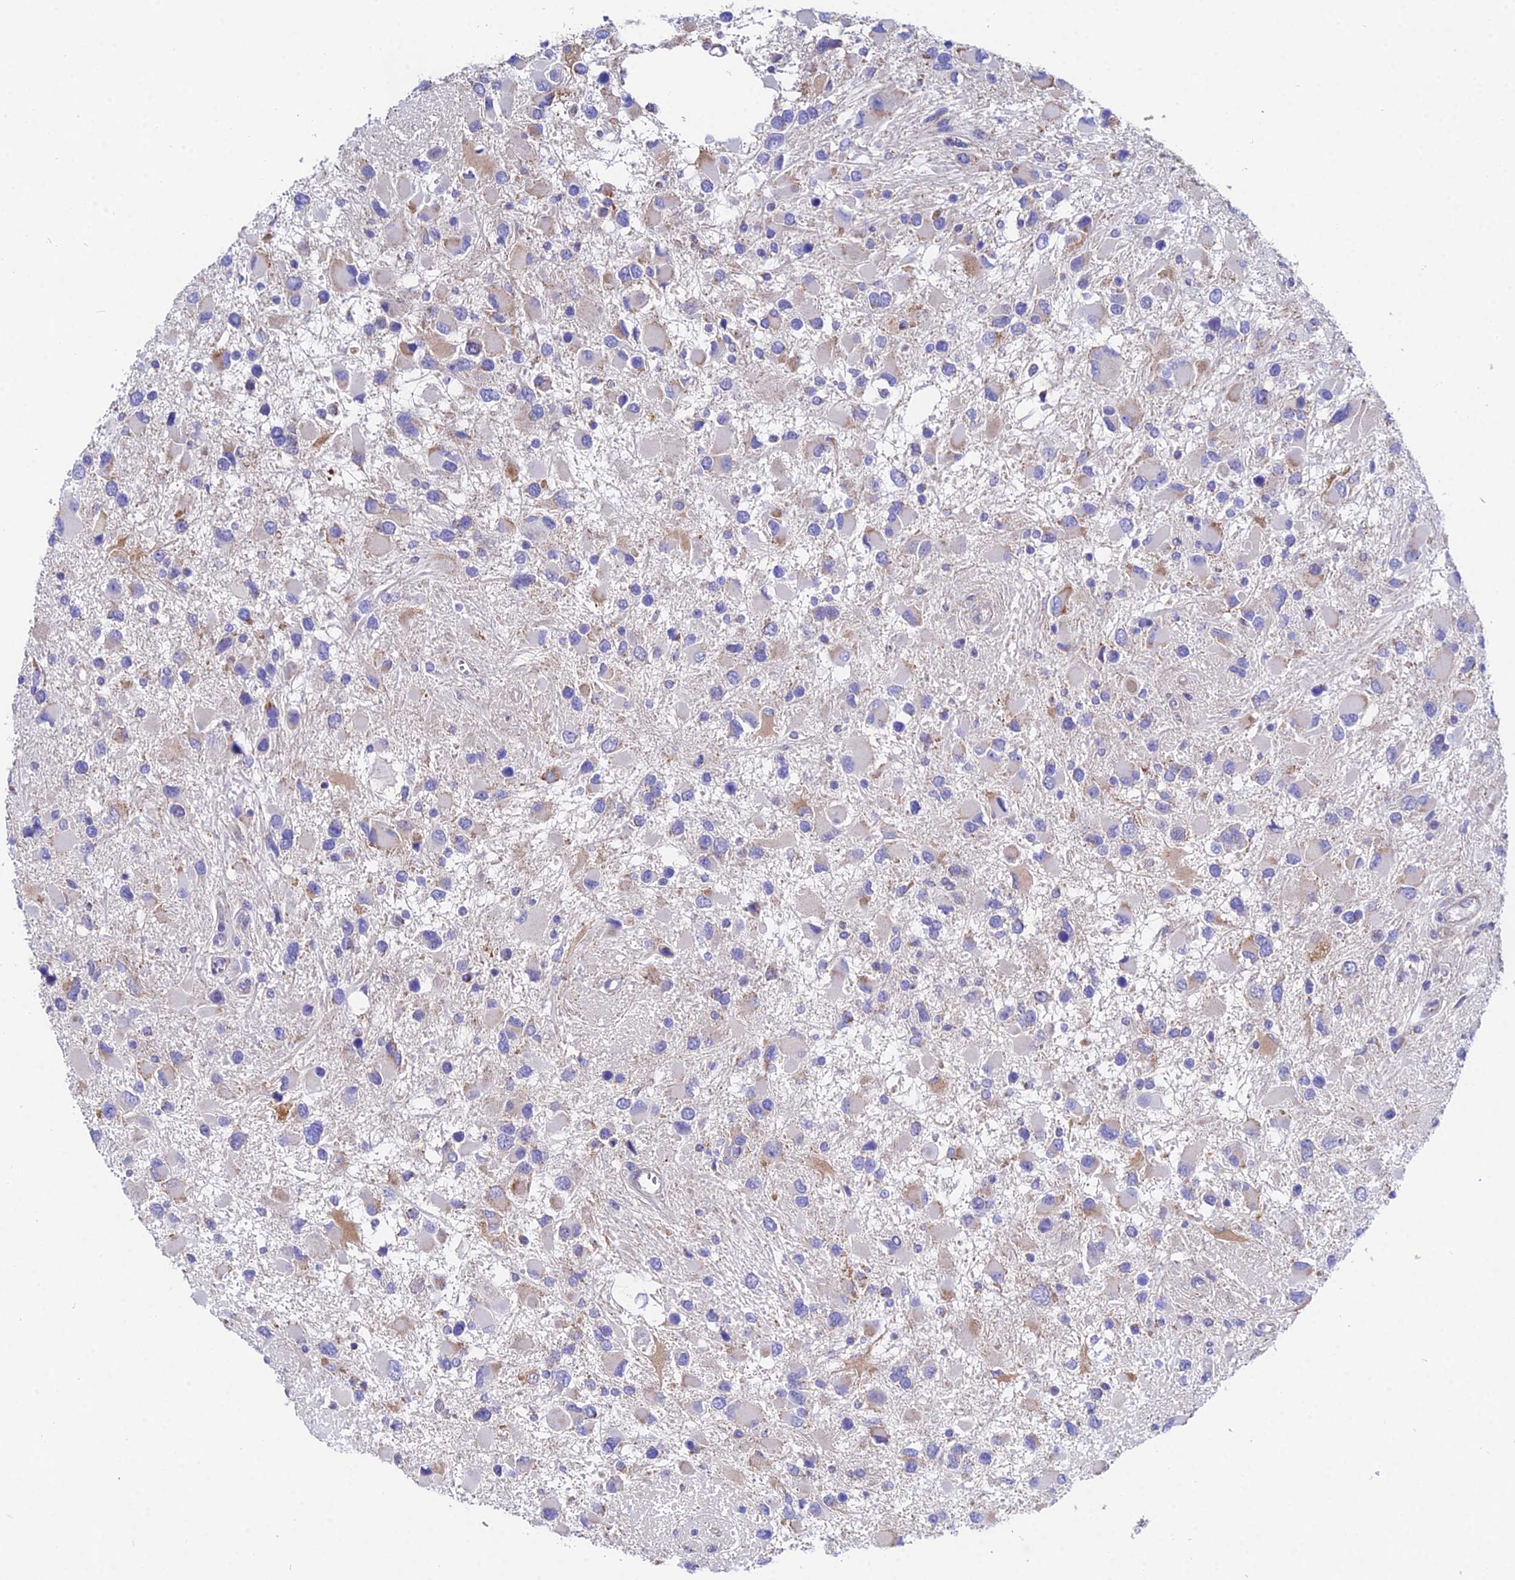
{"staining": {"intensity": "negative", "quantity": "none", "location": "none"}, "tissue": "glioma", "cell_type": "Tumor cells", "image_type": "cancer", "snomed": [{"axis": "morphology", "description": "Glioma, malignant, High grade"}, {"axis": "topography", "description": "Brain"}], "caption": "IHC of glioma demonstrates no expression in tumor cells. Brightfield microscopy of immunohistochemistry stained with DAB (3,3'-diaminobenzidine) (brown) and hematoxylin (blue), captured at high magnification.", "gene": "PPP2R2C", "patient": {"sex": "male", "age": 53}}